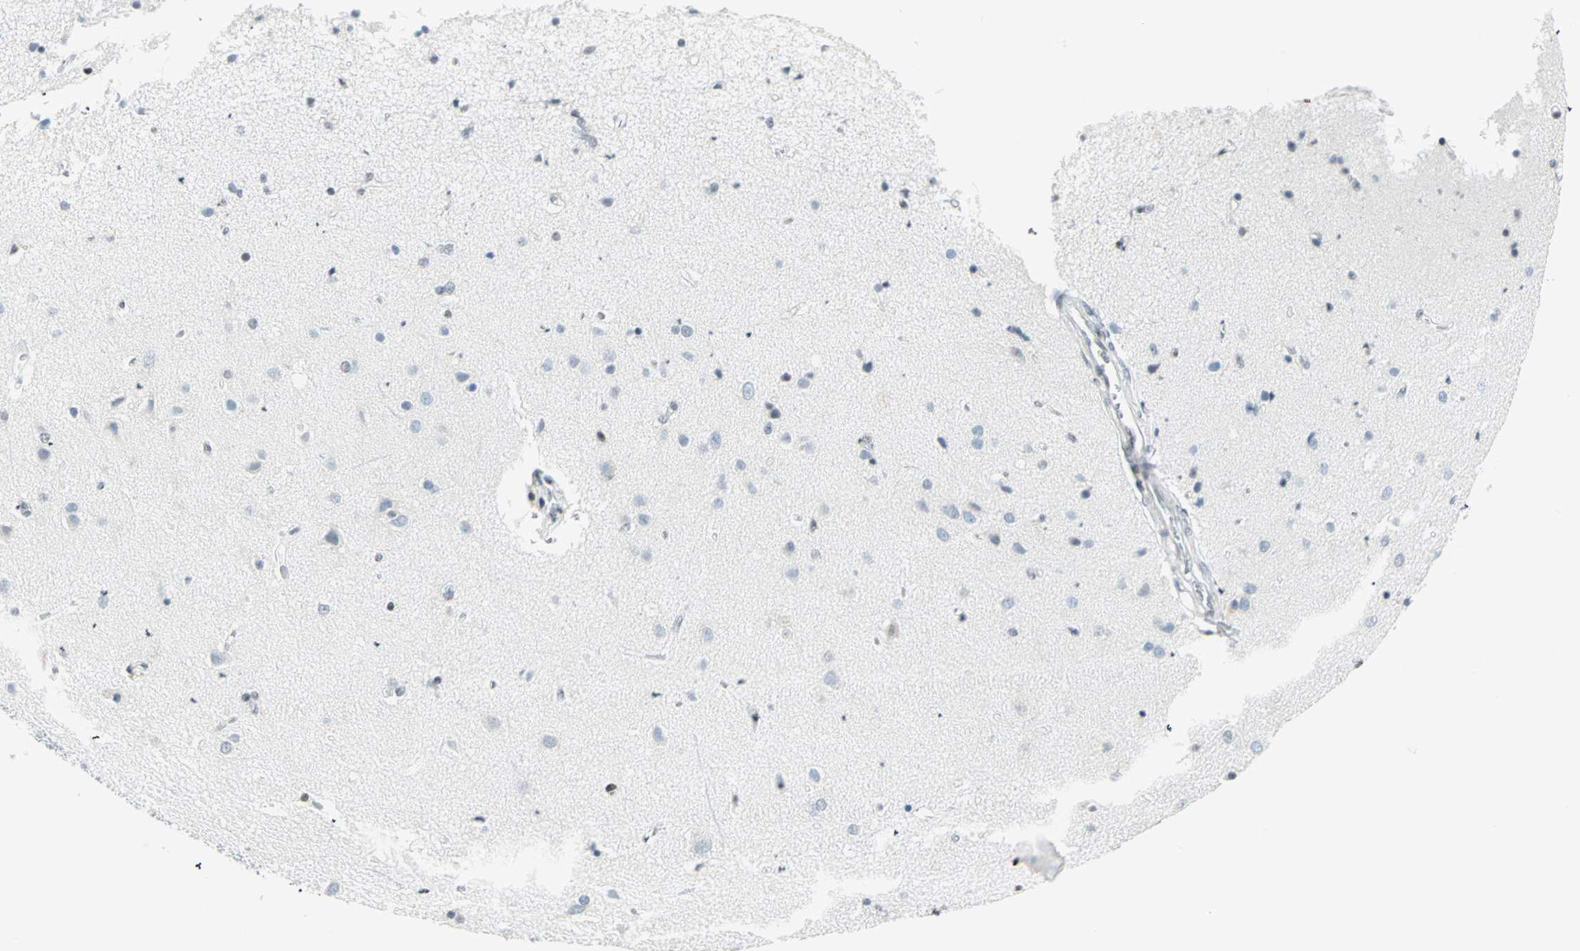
{"staining": {"intensity": "negative", "quantity": "none", "location": "none"}, "tissue": "cerebral cortex", "cell_type": "Endothelial cells", "image_type": "normal", "snomed": [{"axis": "morphology", "description": "Normal tissue, NOS"}, {"axis": "topography", "description": "Cerebral cortex"}], "caption": "Endothelial cells show no significant protein expression in normal cerebral cortex.", "gene": "PKNOX1", "patient": {"sex": "female", "age": 54}}